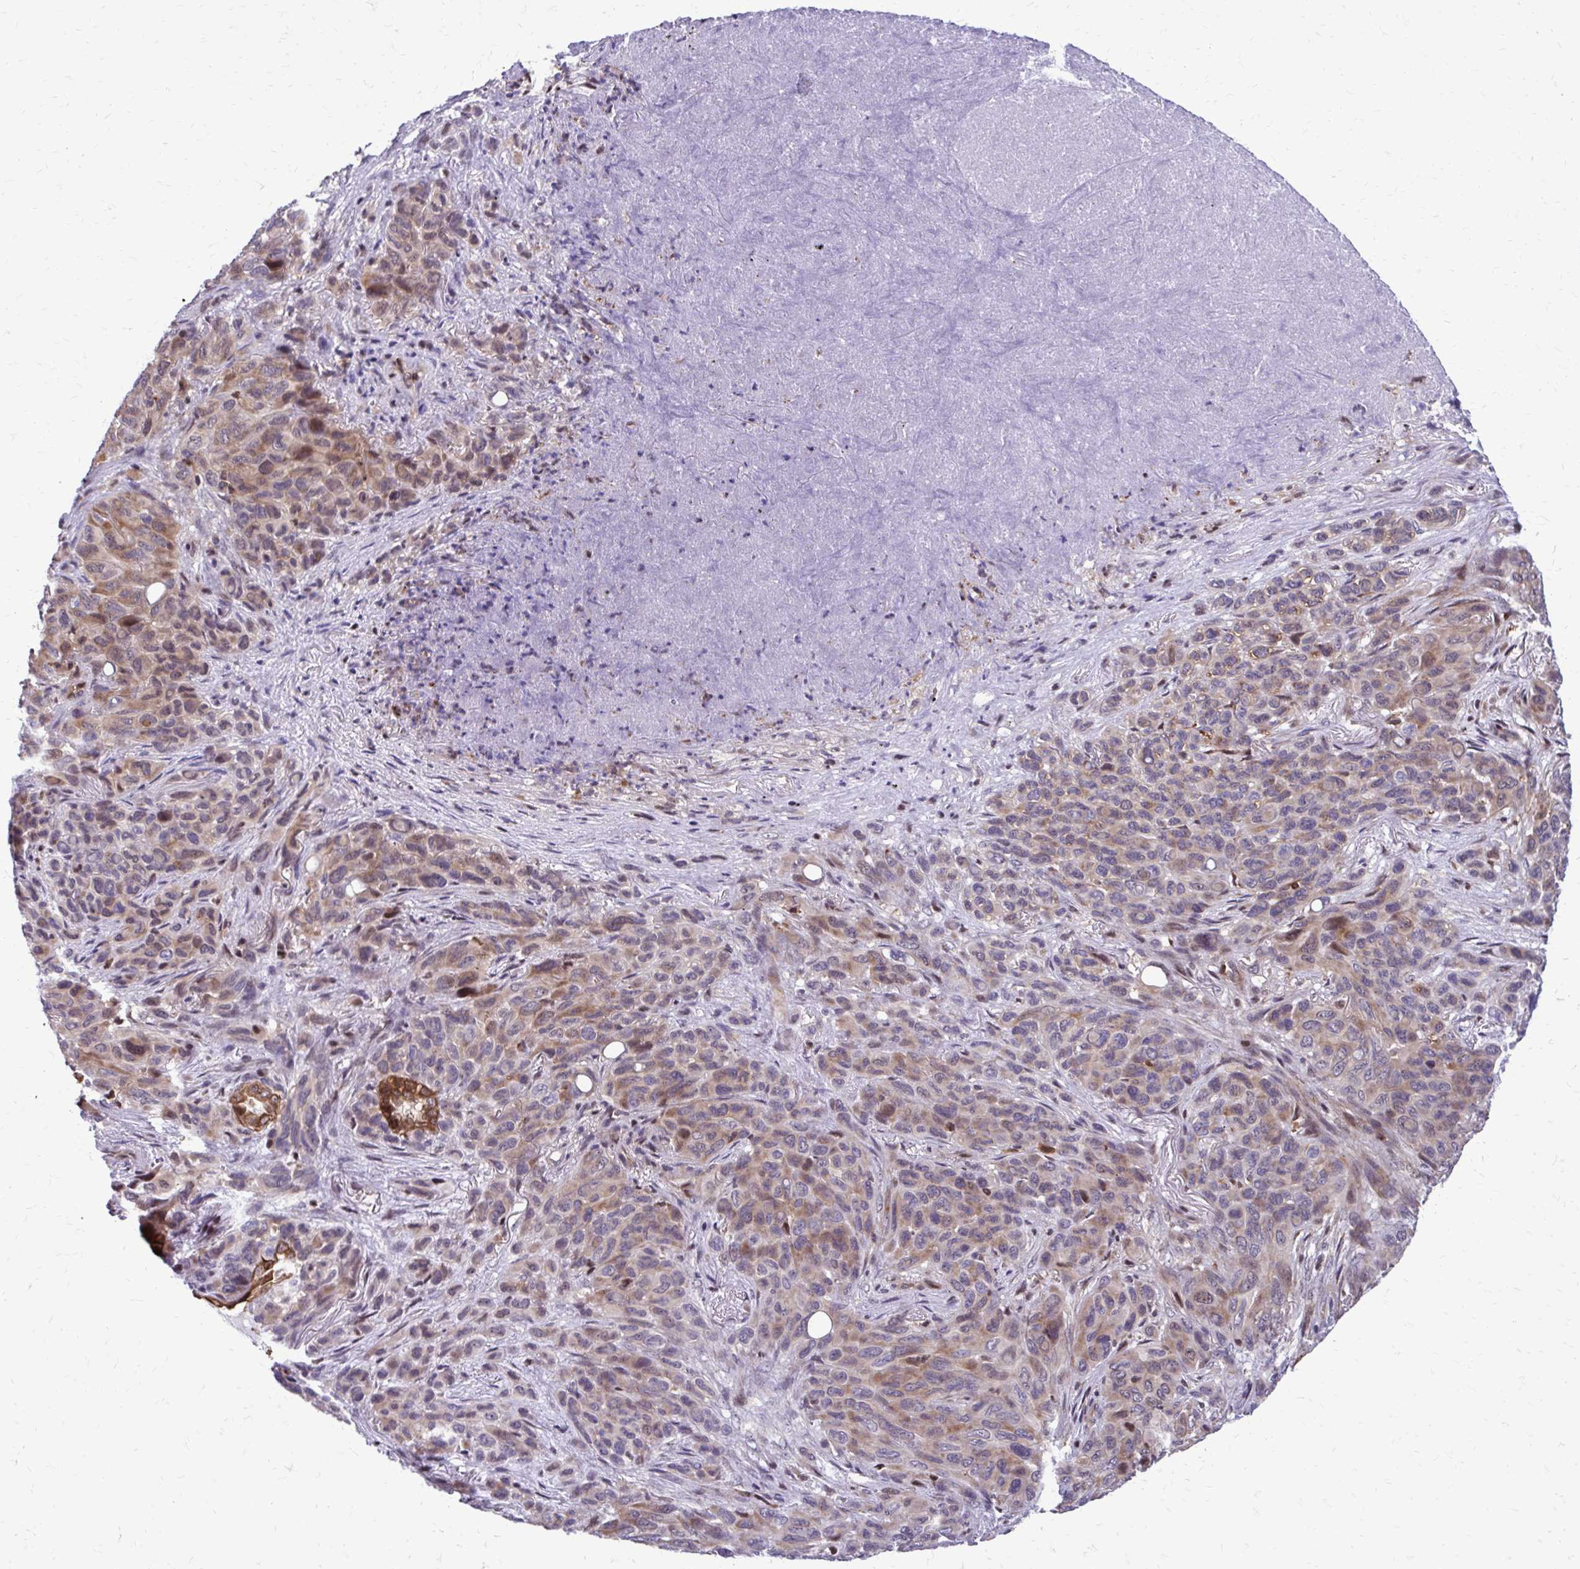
{"staining": {"intensity": "moderate", "quantity": "25%-75%", "location": "cytoplasmic/membranous,nuclear"}, "tissue": "melanoma", "cell_type": "Tumor cells", "image_type": "cancer", "snomed": [{"axis": "morphology", "description": "Malignant melanoma, Metastatic site"}, {"axis": "topography", "description": "Lung"}], "caption": "There is medium levels of moderate cytoplasmic/membranous and nuclear expression in tumor cells of malignant melanoma (metastatic site), as demonstrated by immunohistochemical staining (brown color).", "gene": "ANKRD30B", "patient": {"sex": "male", "age": 48}}